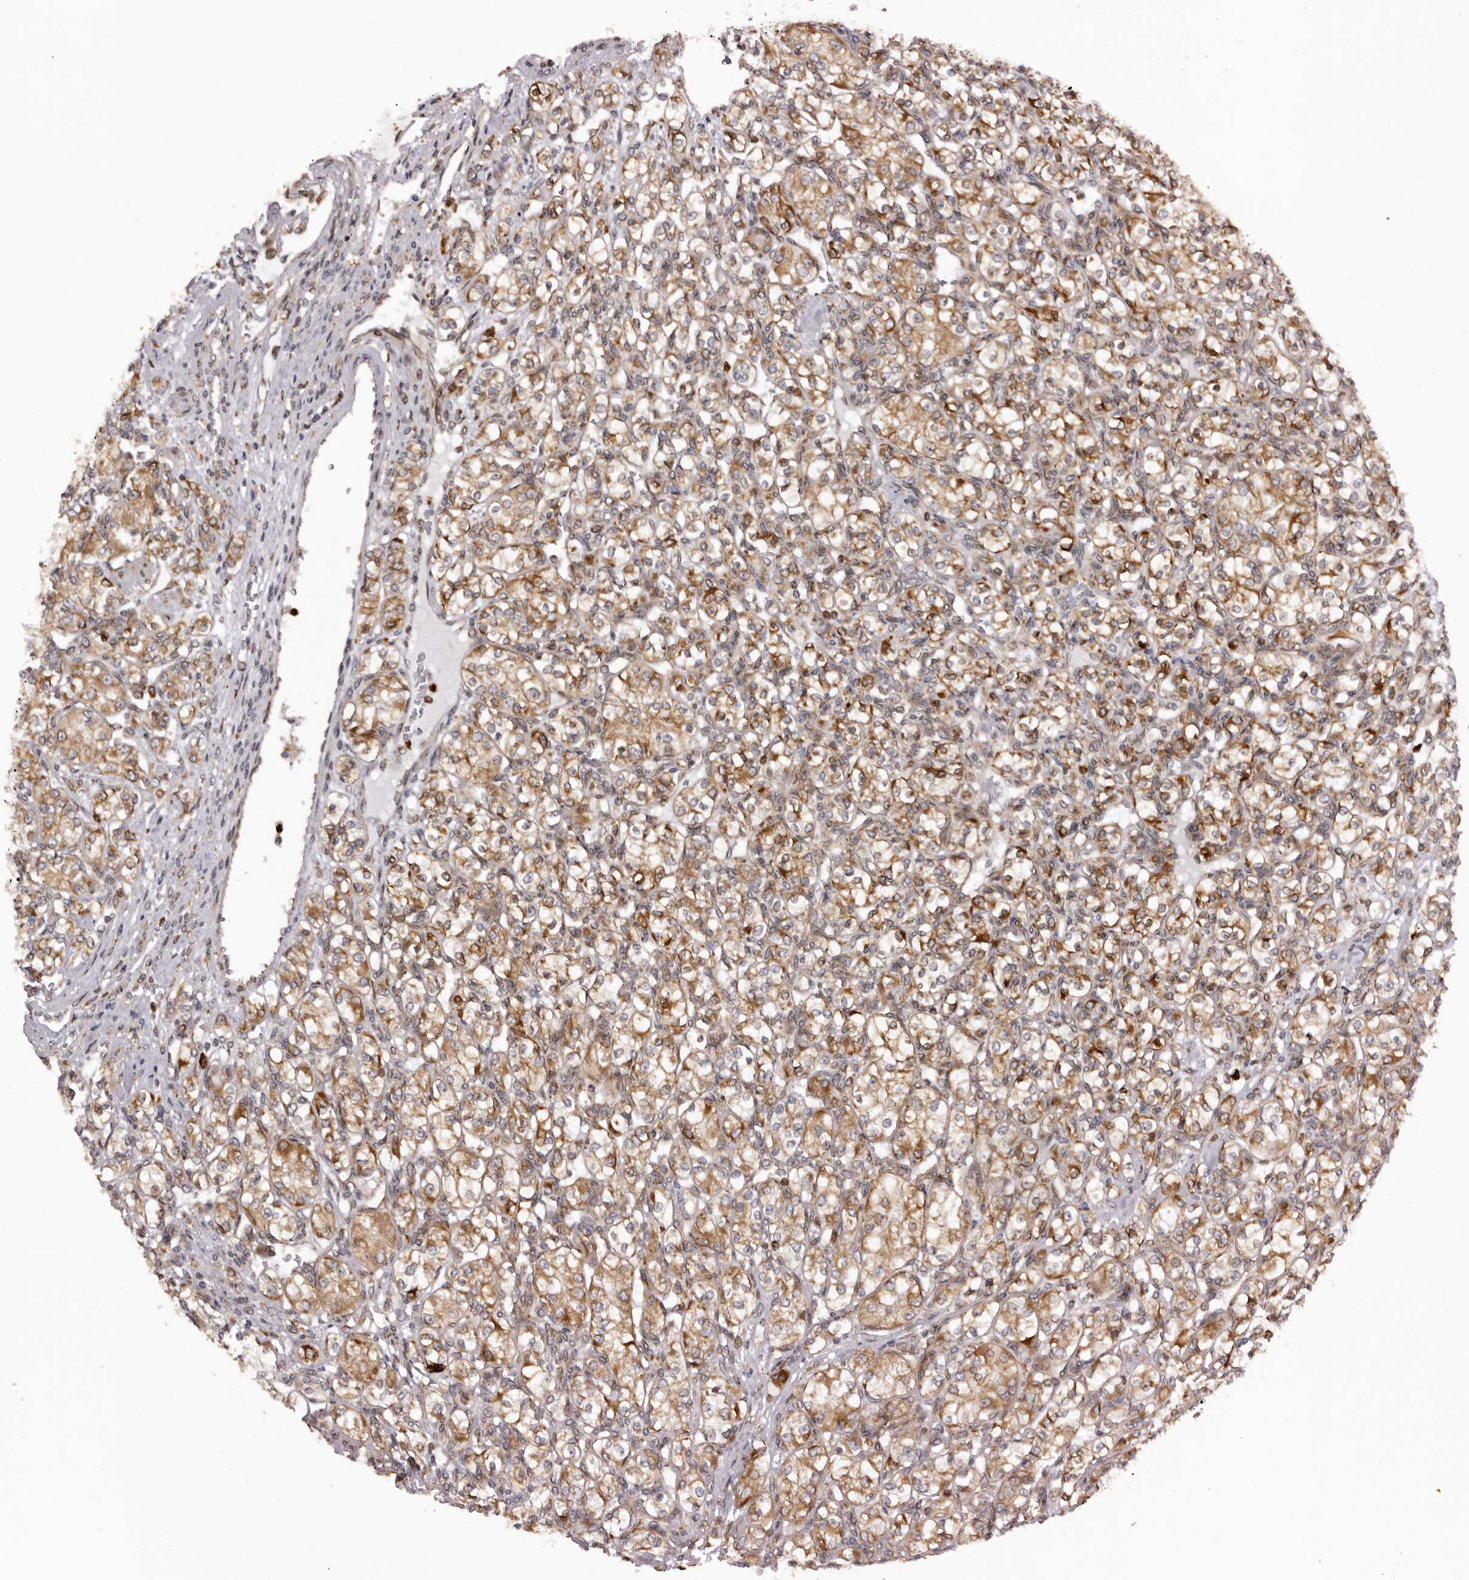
{"staining": {"intensity": "moderate", "quantity": ">75%", "location": "cytoplasmic/membranous"}, "tissue": "renal cancer", "cell_type": "Tumor cells", "image_type": "cancer", "snomed": [{"axis": "morphology", "description": "Adenocarcinoma, NOS"}, {"axis": "topography", "description": "Kidney"}], "caption": "Approximately >75% of tumor cells in renal cancer show moderate cytoplasmic/membranous protein staining as visualized by brown immunohistochemical staining.", "gene": "C4orf3", "patient": {"sex": "male", "age": 77}}